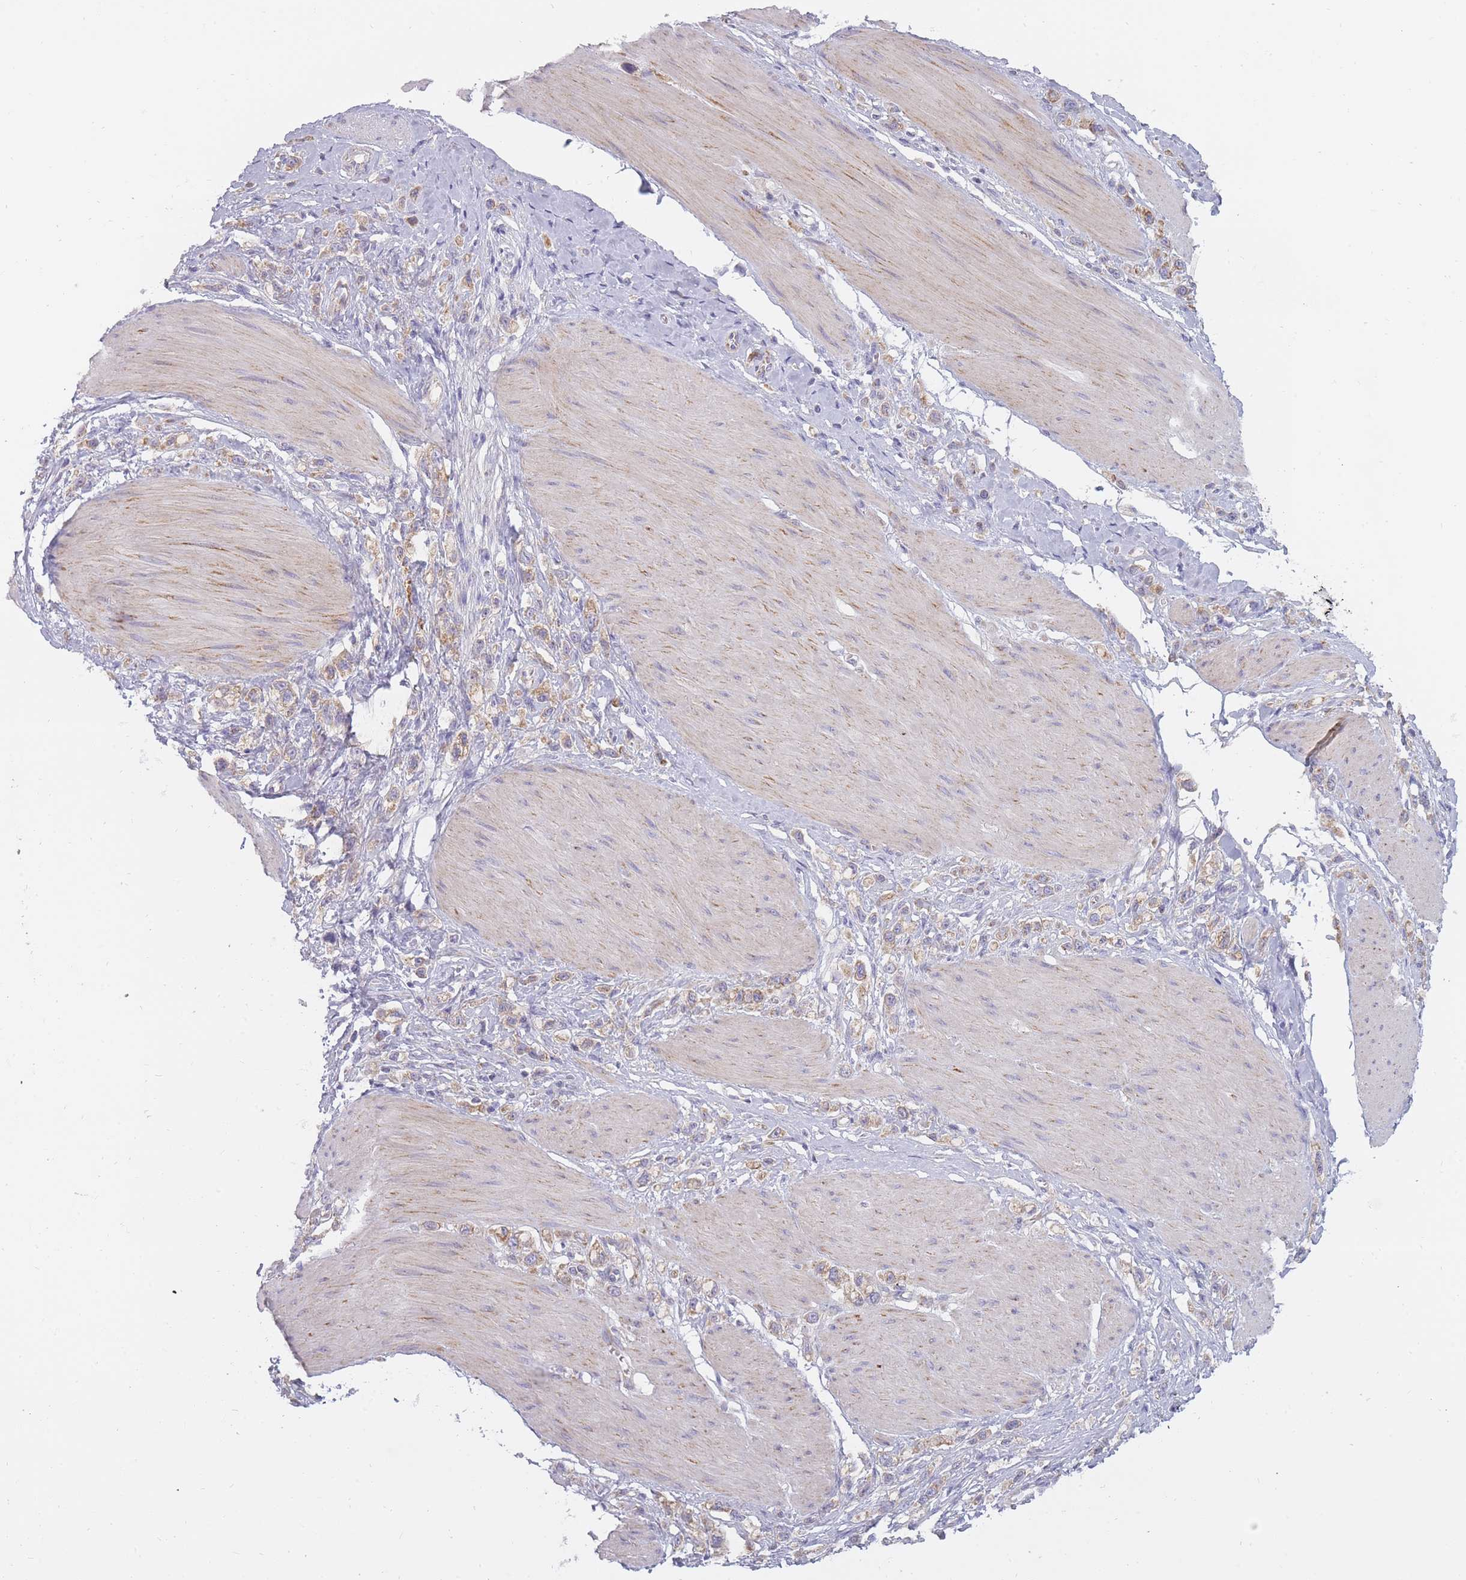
{"staining": {"intensity": "weak", "quantity": ">75%", "location": "cytoplasmic/membranous"}, "tissue": "stomach cancer", "cell_type": "Tumor cells", "image_type": "cancer", "snomed": [{"axis": "morphology", "description": "Adenocarcinoma, NOS"}, {"axis": "topography", "description": "Stomach"}], "caption": "IHC histopathology image of neoplastic tissue: adenocarcinoma (stomach) stained using immunohistochemistry (IHC) shows low levels of weak protein expression localized specifically in the cytoplasmic/membranous of tumor cells, appearing as a cytoplasmic/membranous brown color.", "gene": "ALKBH4", "patient": {"sex": "female", "age": 65}}